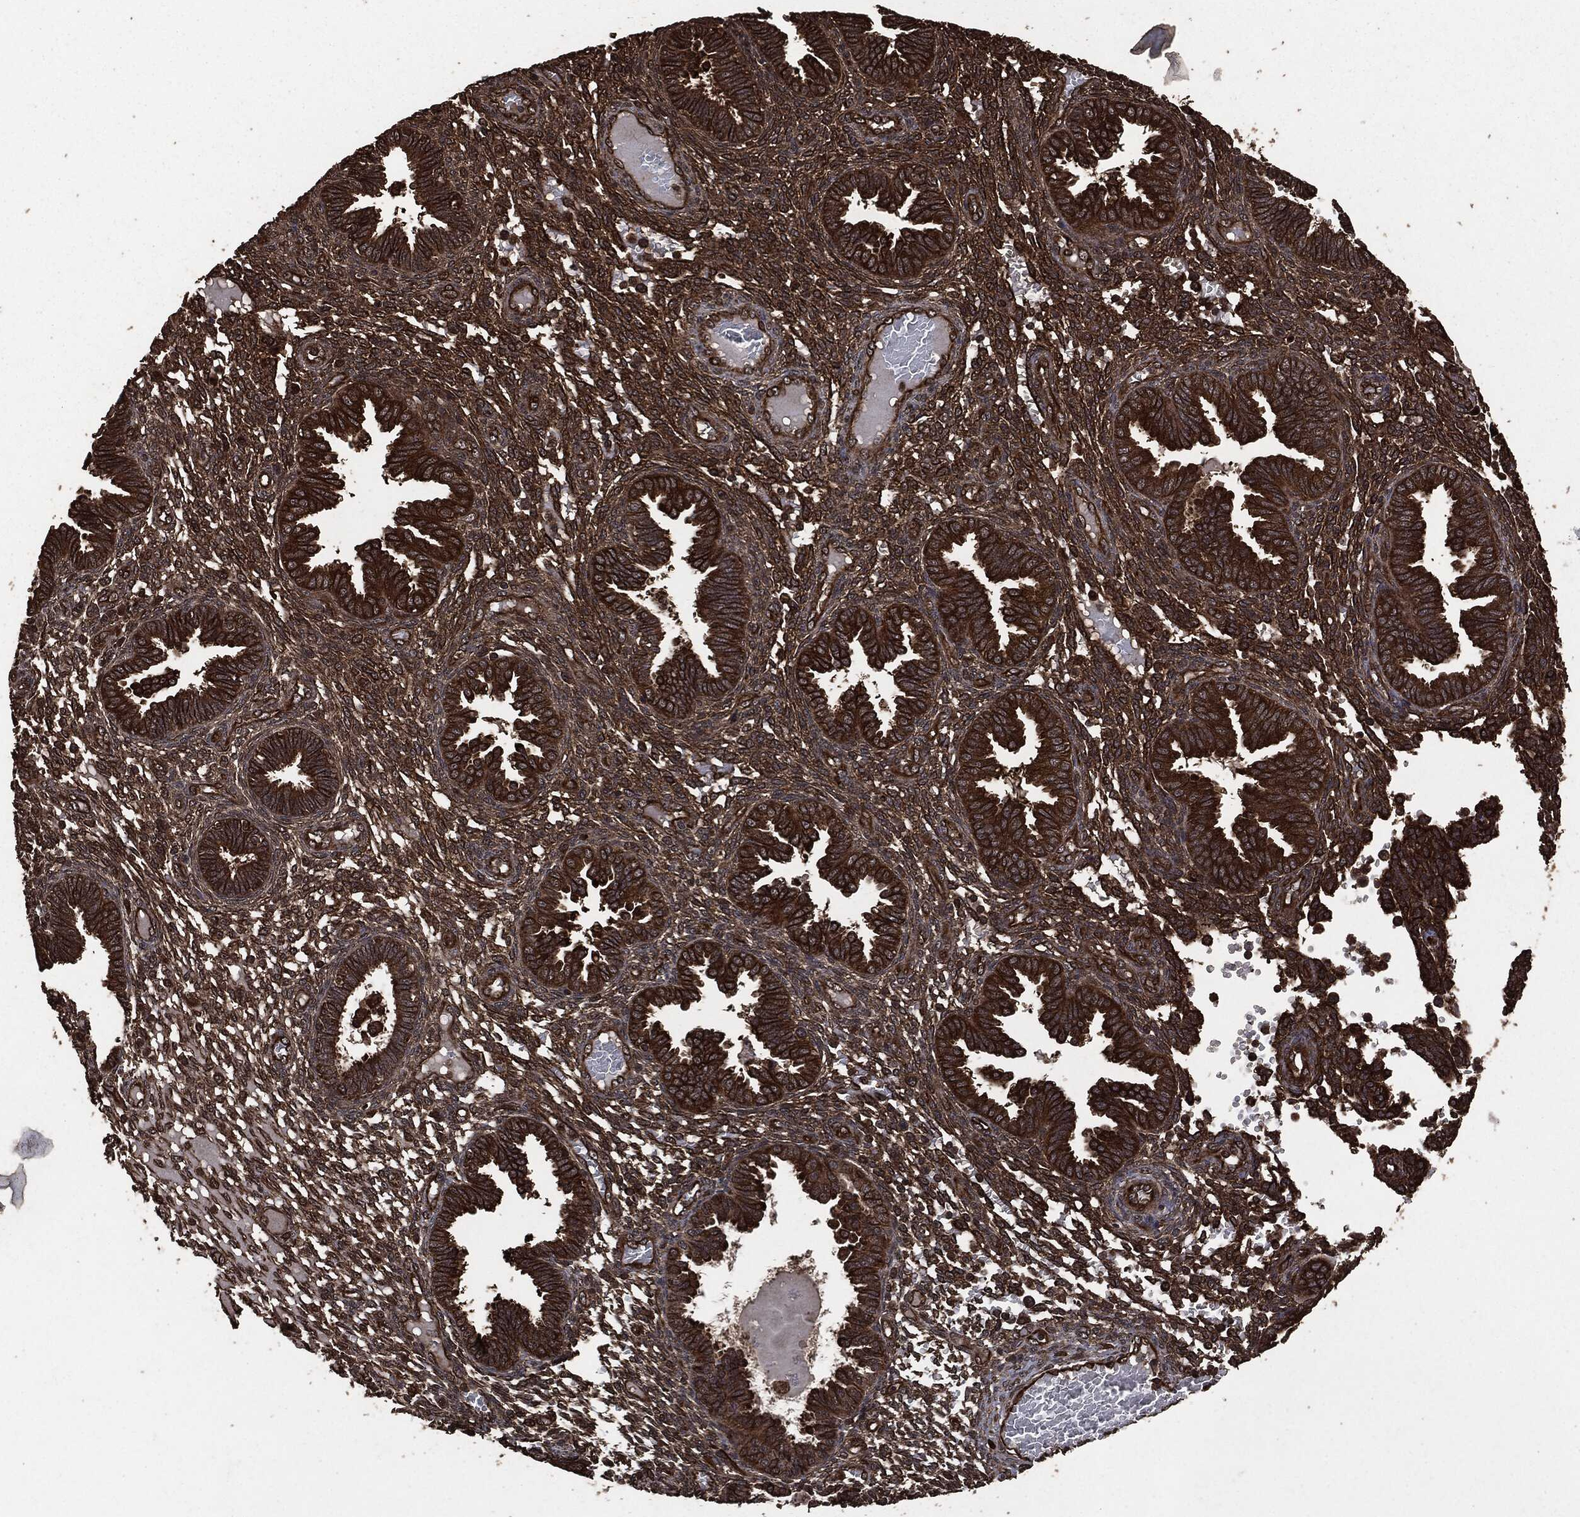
{"staining": {"intensity": "strong", "quantity": "25%-75%", "location": "cytoplasmic/membranous"}, "tissue": "endometrium", "cell_type": "Cells in endometrial stroma", "image_type": "normal", "snomed": [{"axis": "morphology", "description": "Normal tissue, NOS"}, {"axis": "topography", "description": "Endometrium"}], "caption": "A high-resolution histopathology image shows IHC staining of unremarkable endometrium, which displays strong cytoplasmic/membranous positivity in approximately 25%-75% of cells in endometrial stroma. (DAB = brown stain, brightfield microscopy at high magnification).", "gene": "HRAS", "patient": {"sex": "female", "age": 42}}